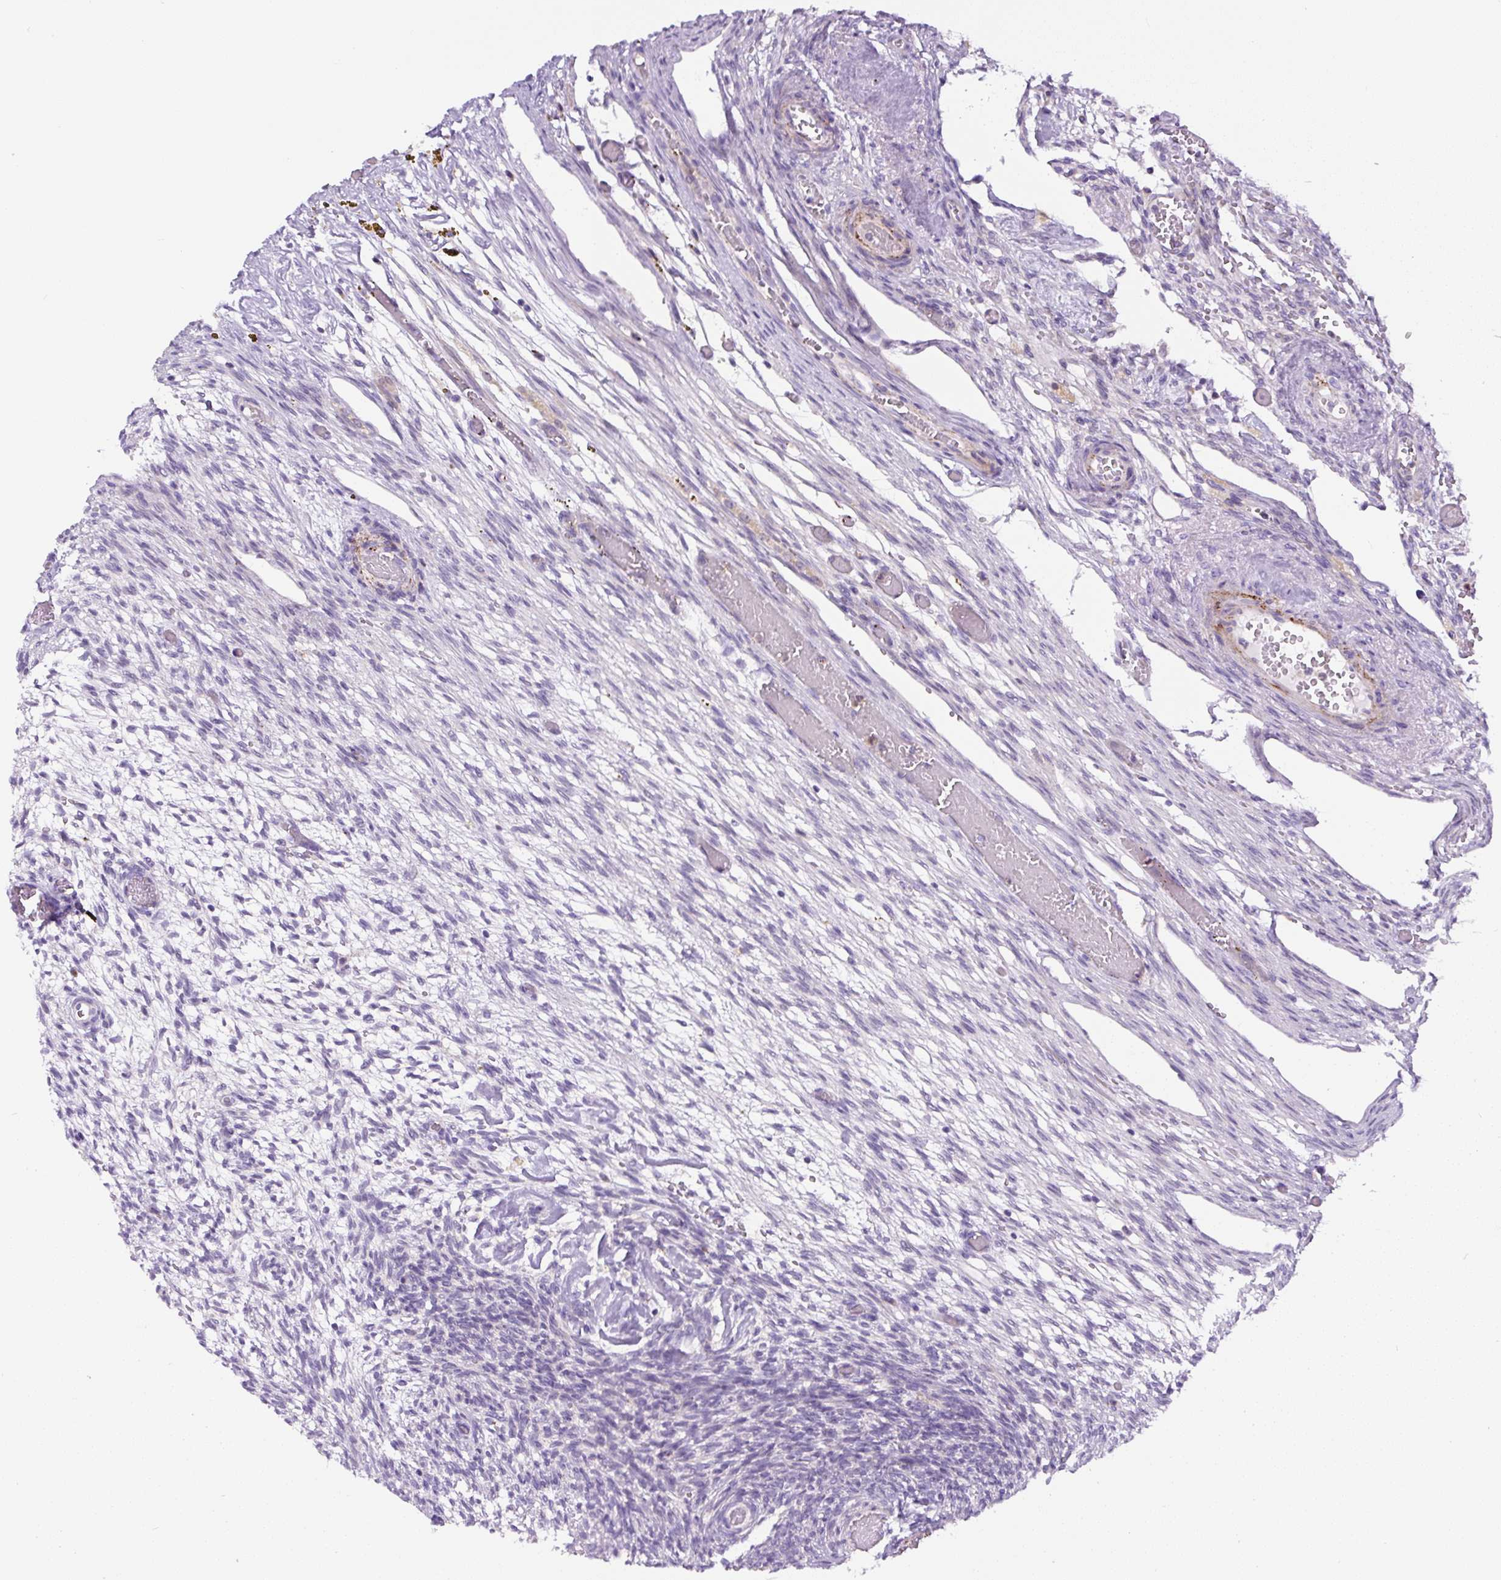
{"staining": {"intensity": "weak", "quantity": "25%-75%", "location": "cytoplasmic/membranous"}, "tissue": "ovary", "cell_type": "Follicle cells", "image_type": "normal", "snomed": [{"axis": "morphology", "description": "Normal tissue, NOS"}, {"axis": "topography", "description": "Ovary"}], "caption": "An image of human ovary stained for a protein shows weak cytoplasmic/membranous brown staining in follicle cells. (DAB (3,3'-diaminobenzidine) = brown stain, brightfield microscopy at high magnification).", "gene": "HPS4", "patient": {"sex": "female", "age": 67}}